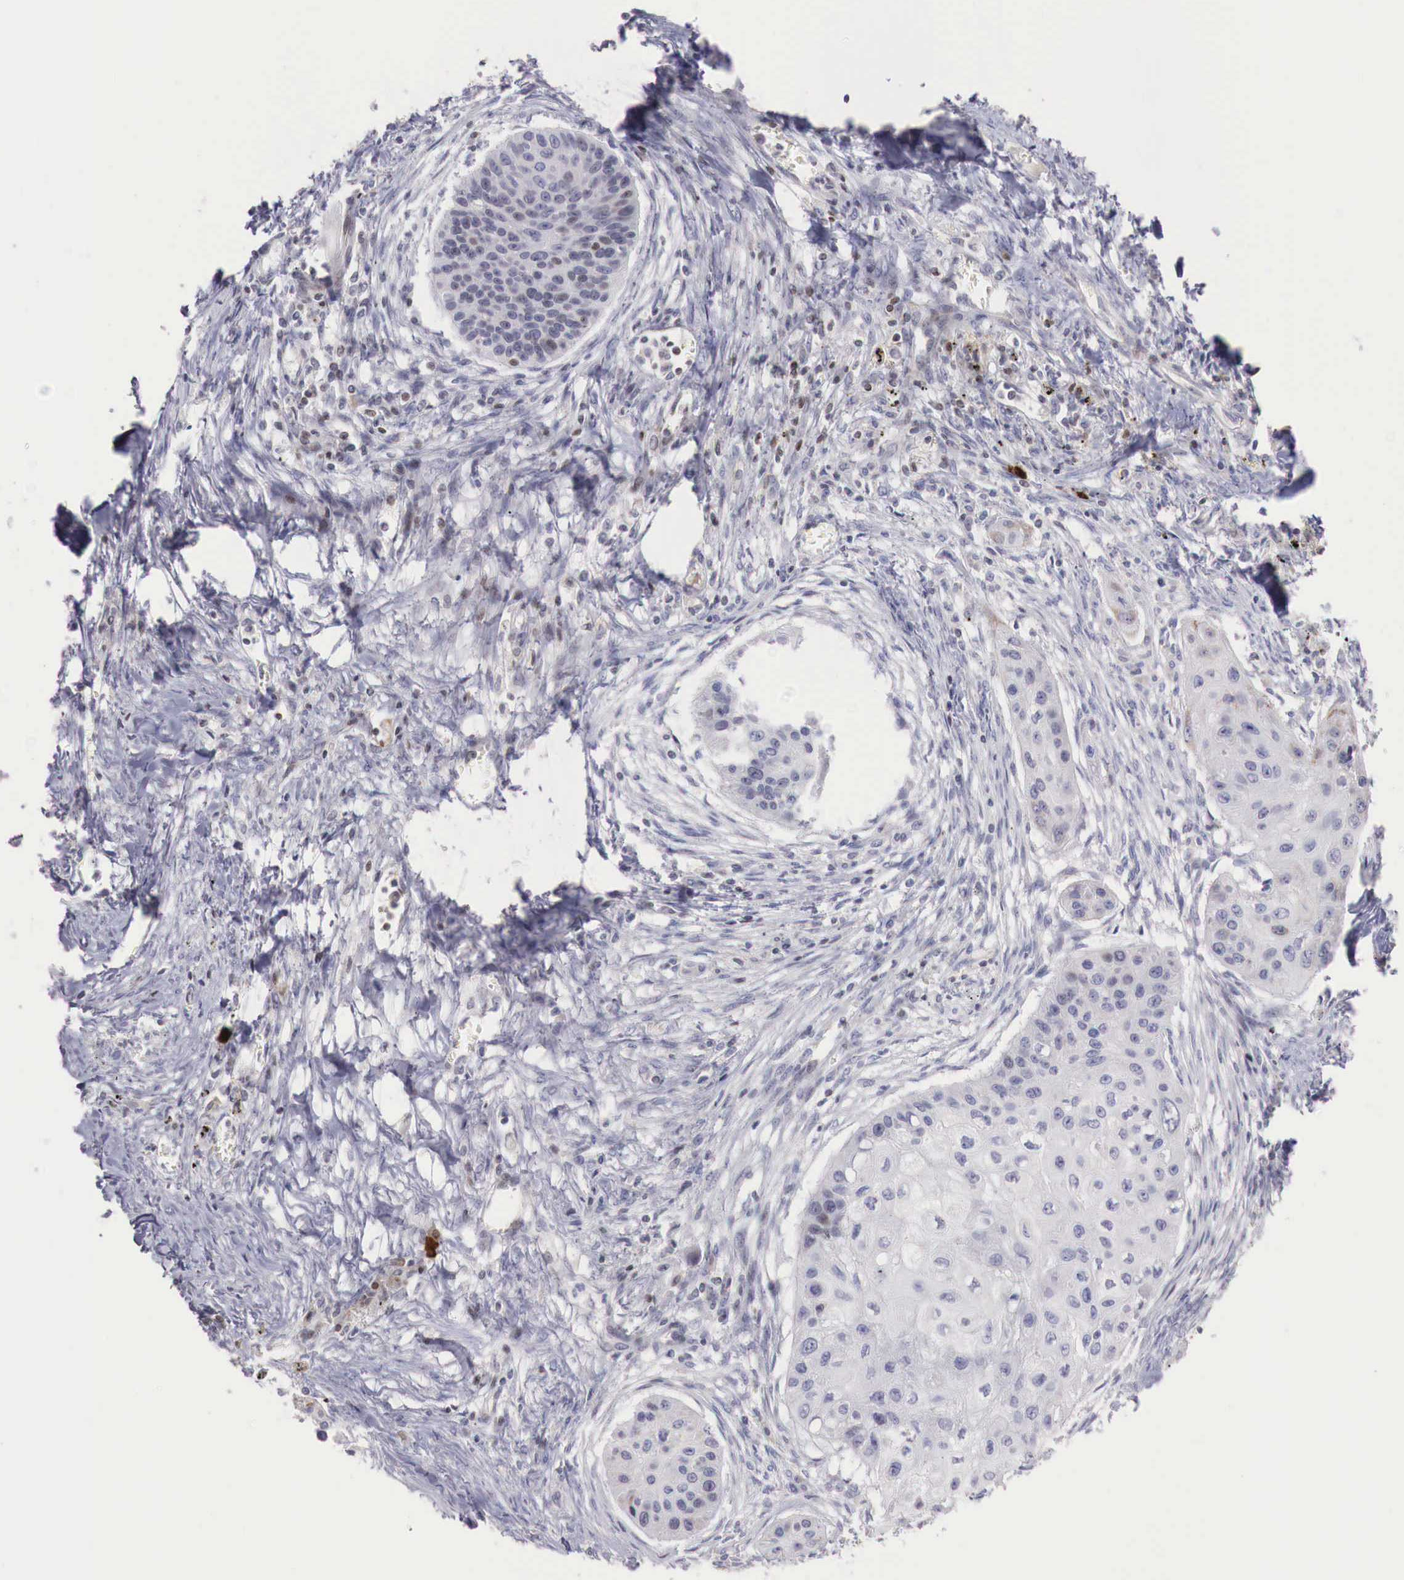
{"staining": {"intensity": "negative", "quantity": "none", "location": "none"}, "tissue": "lung cancer", "cell_type": "Tumor cells", "image_type": "cancer", "snomed": [{"axis": "morphology", "description": "Squamous cell carcinoma, NOS"}, {"axis": "topography", "description": "Lung"}], "caption": "Tumor cells are negative for protein expression in human lung cancer (squamous cell carcinoma).", "gene": "CLCN5", "patient": {"sex": "male", "age": 71}}